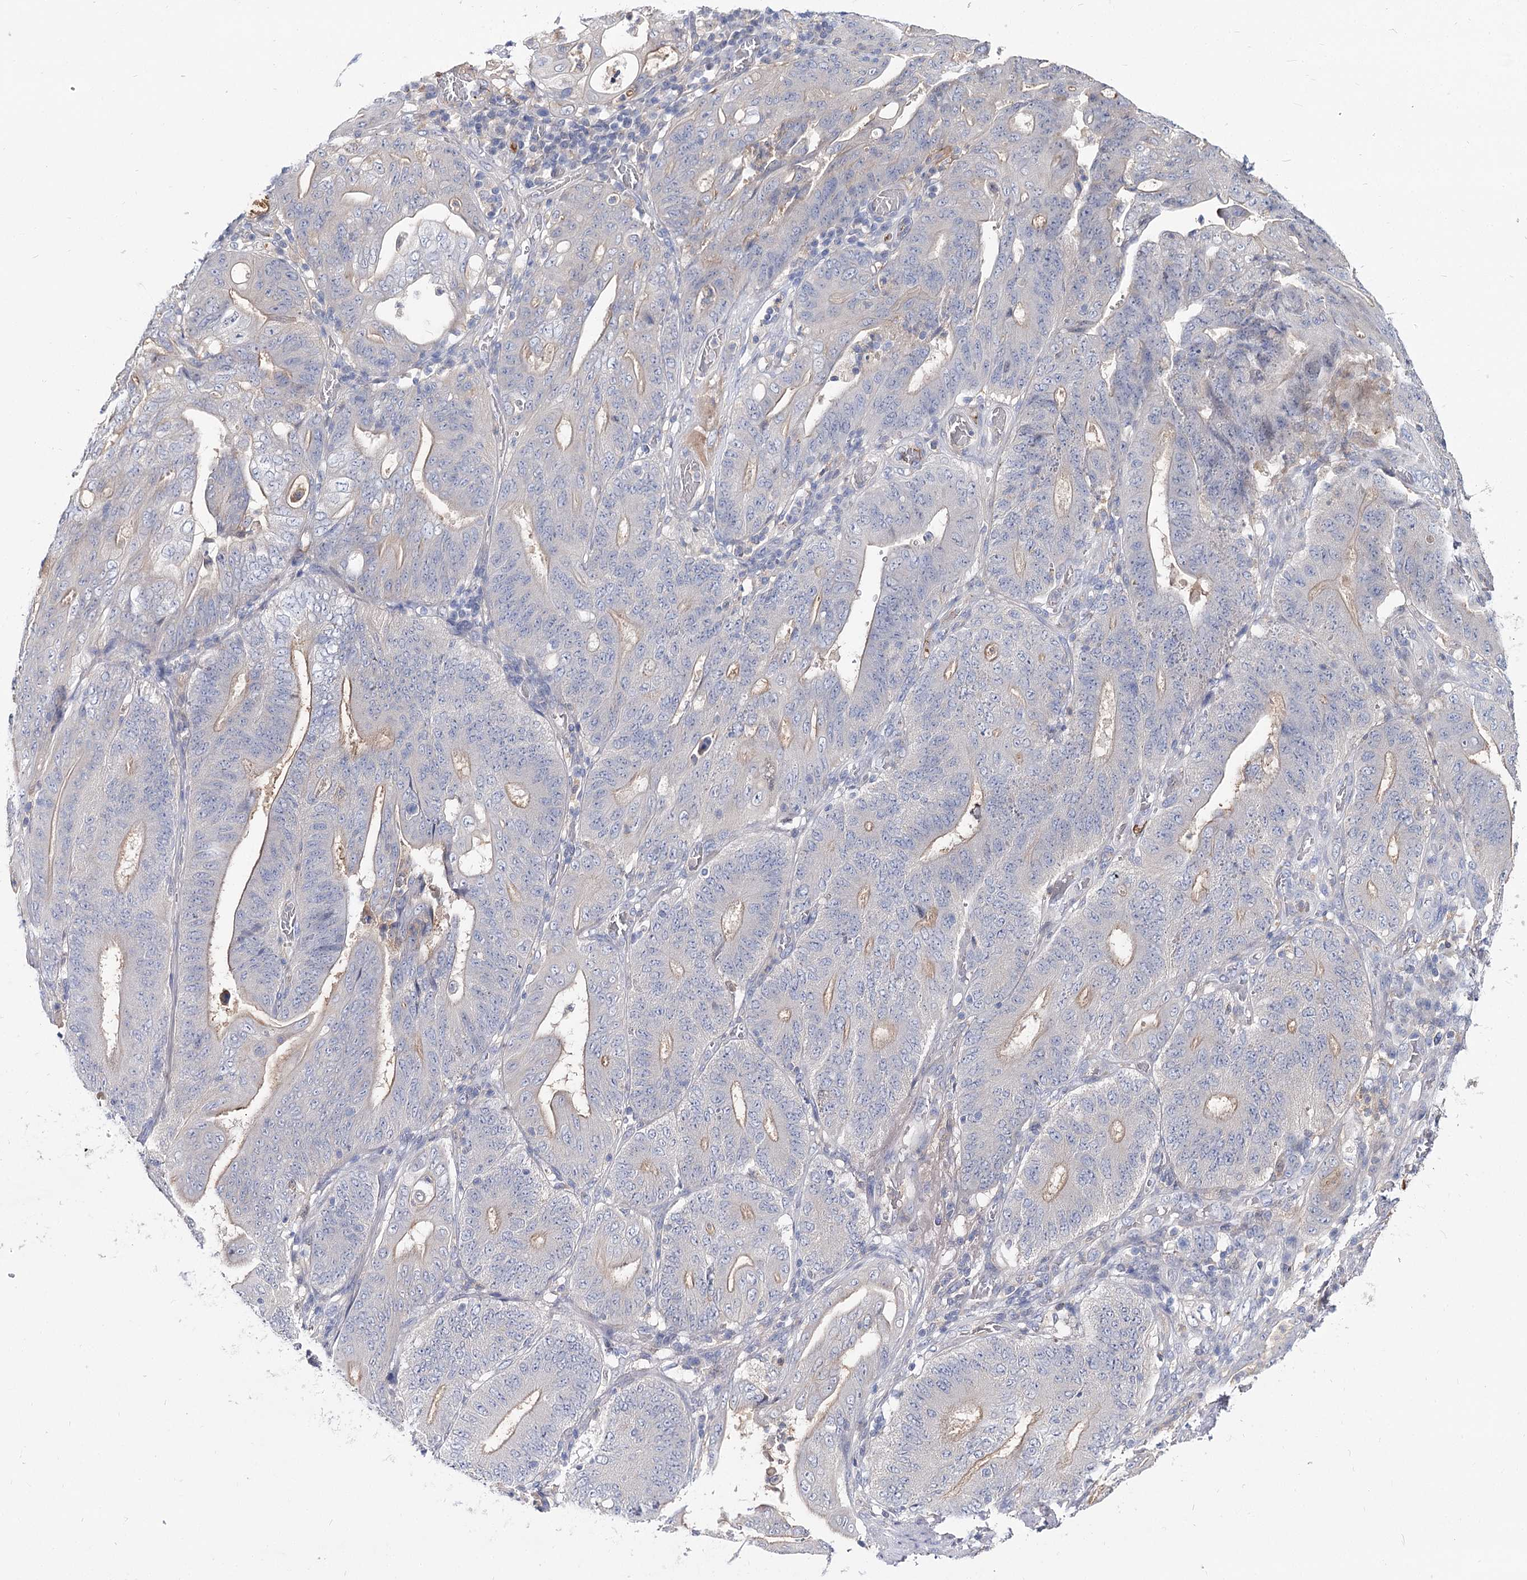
{"staining": {"intensity": "negative", "quantity": "none", "location": "none"}, "tissue": "stomach cancer", "cell_type": "Tumor cells", "image_type": "cancer", "snomed": [{"axis": "morphology", "description": "Adenocarcinoma, NOS"}, {"axis": "topography", "description": "Stomach"}], "caption": "IHC of stomach cancer (adenocarcinoma) displays no expression in tumor cells.", "gene": "UGP2", "patient": {"sex": "female", "age": 73}}